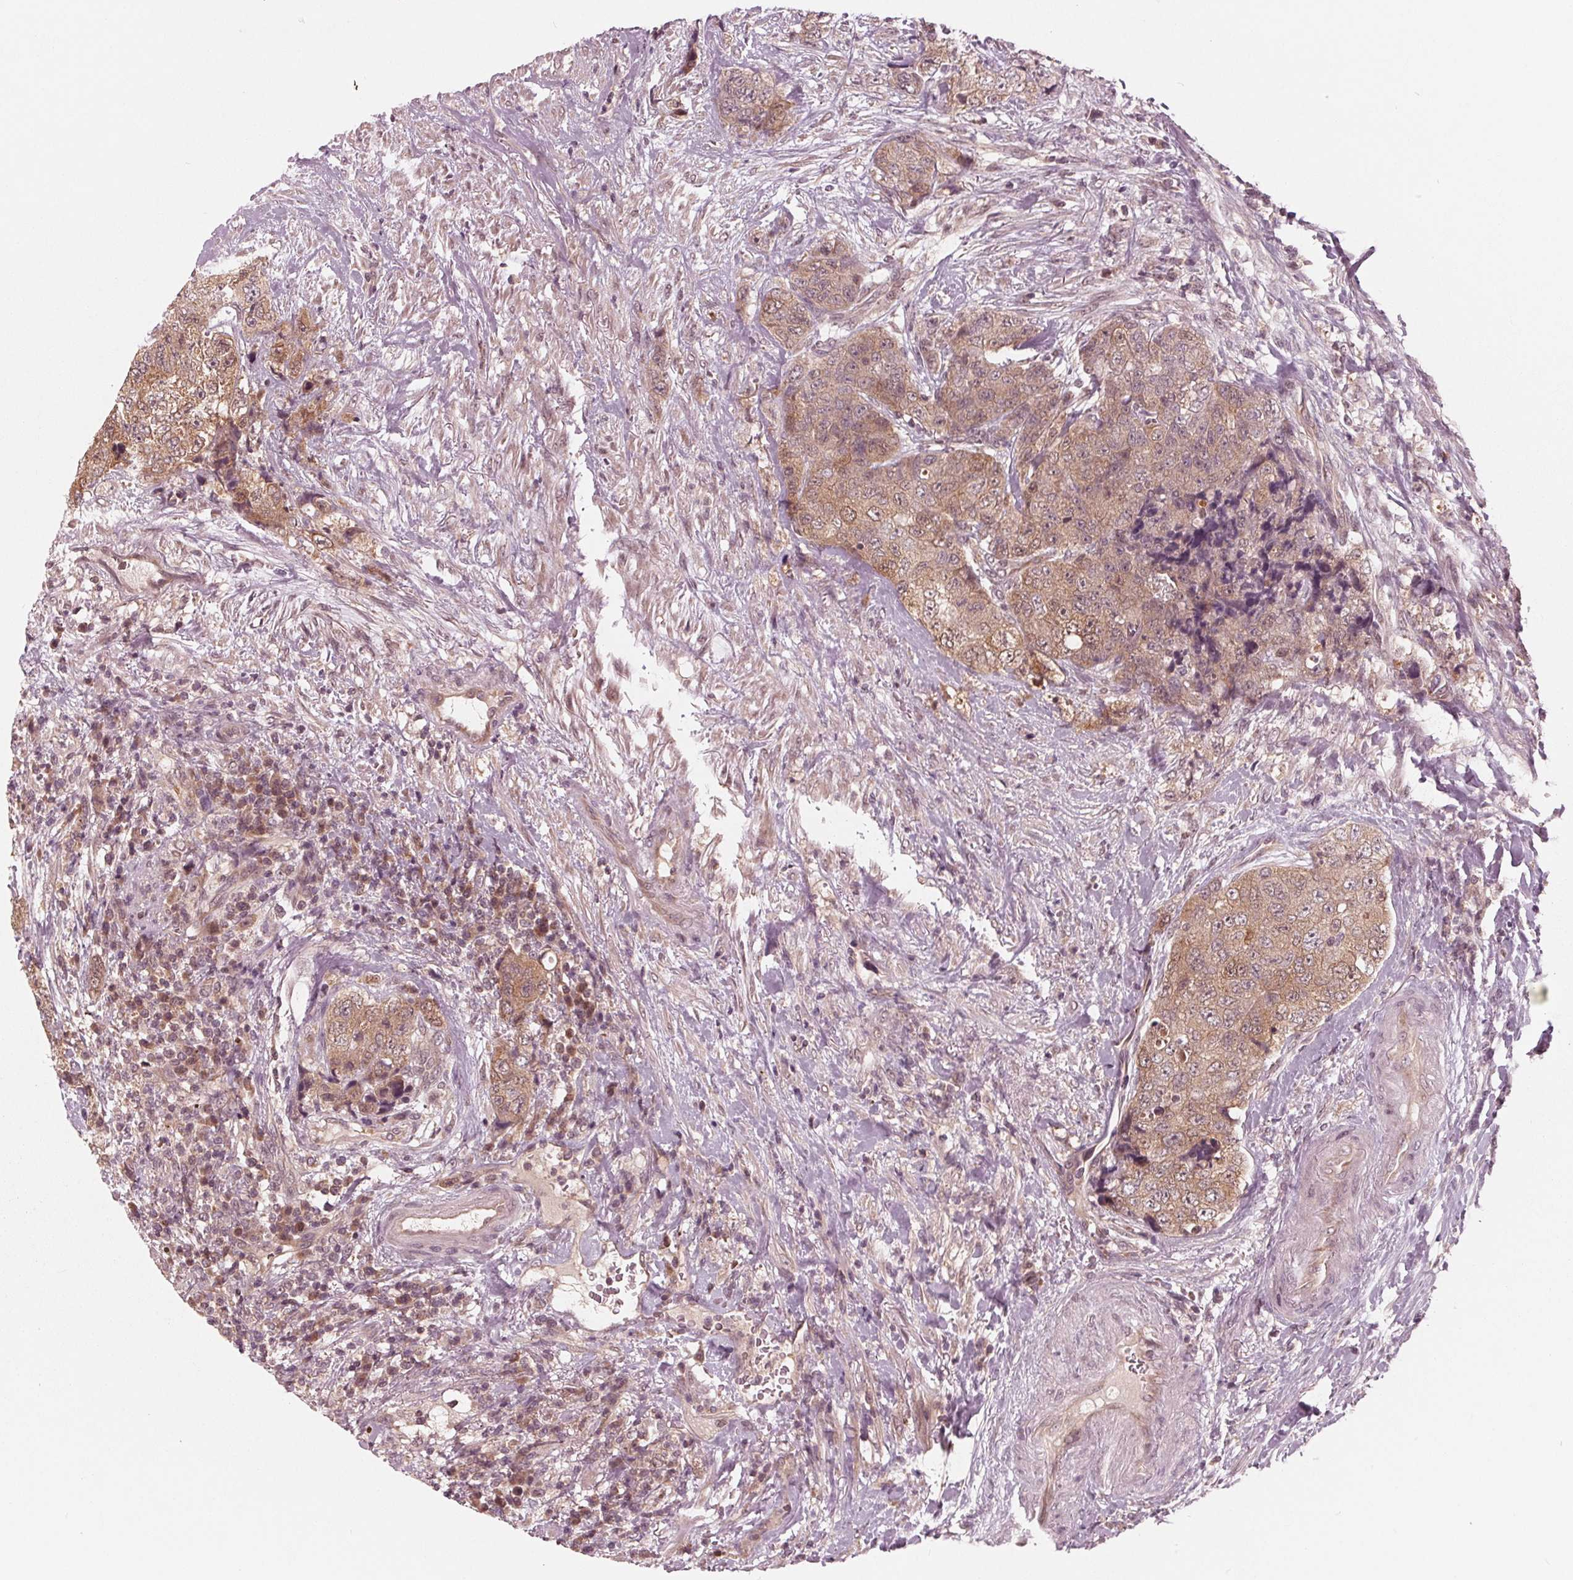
{"staining": {"intensity": "moderate", "quantity": ">75%", "location": "cytoplasmic/membranous"}, "tissue": "urothelial cancer", "cell_type": "Tumor cells", "image_type": "cancer", "snomed": [{"axis": "morphology", "description": "Urothelial carcinoma, High grade"}, {"axis": "topography", "description": "Urinary bladder"}], "caption": "Moderate cytoplasmic/membranous expression is present in about >75% of tumor cells in urothelial cancer.", "gene": "UBALD1", "patient": {"sex": "female", "age": 78}}